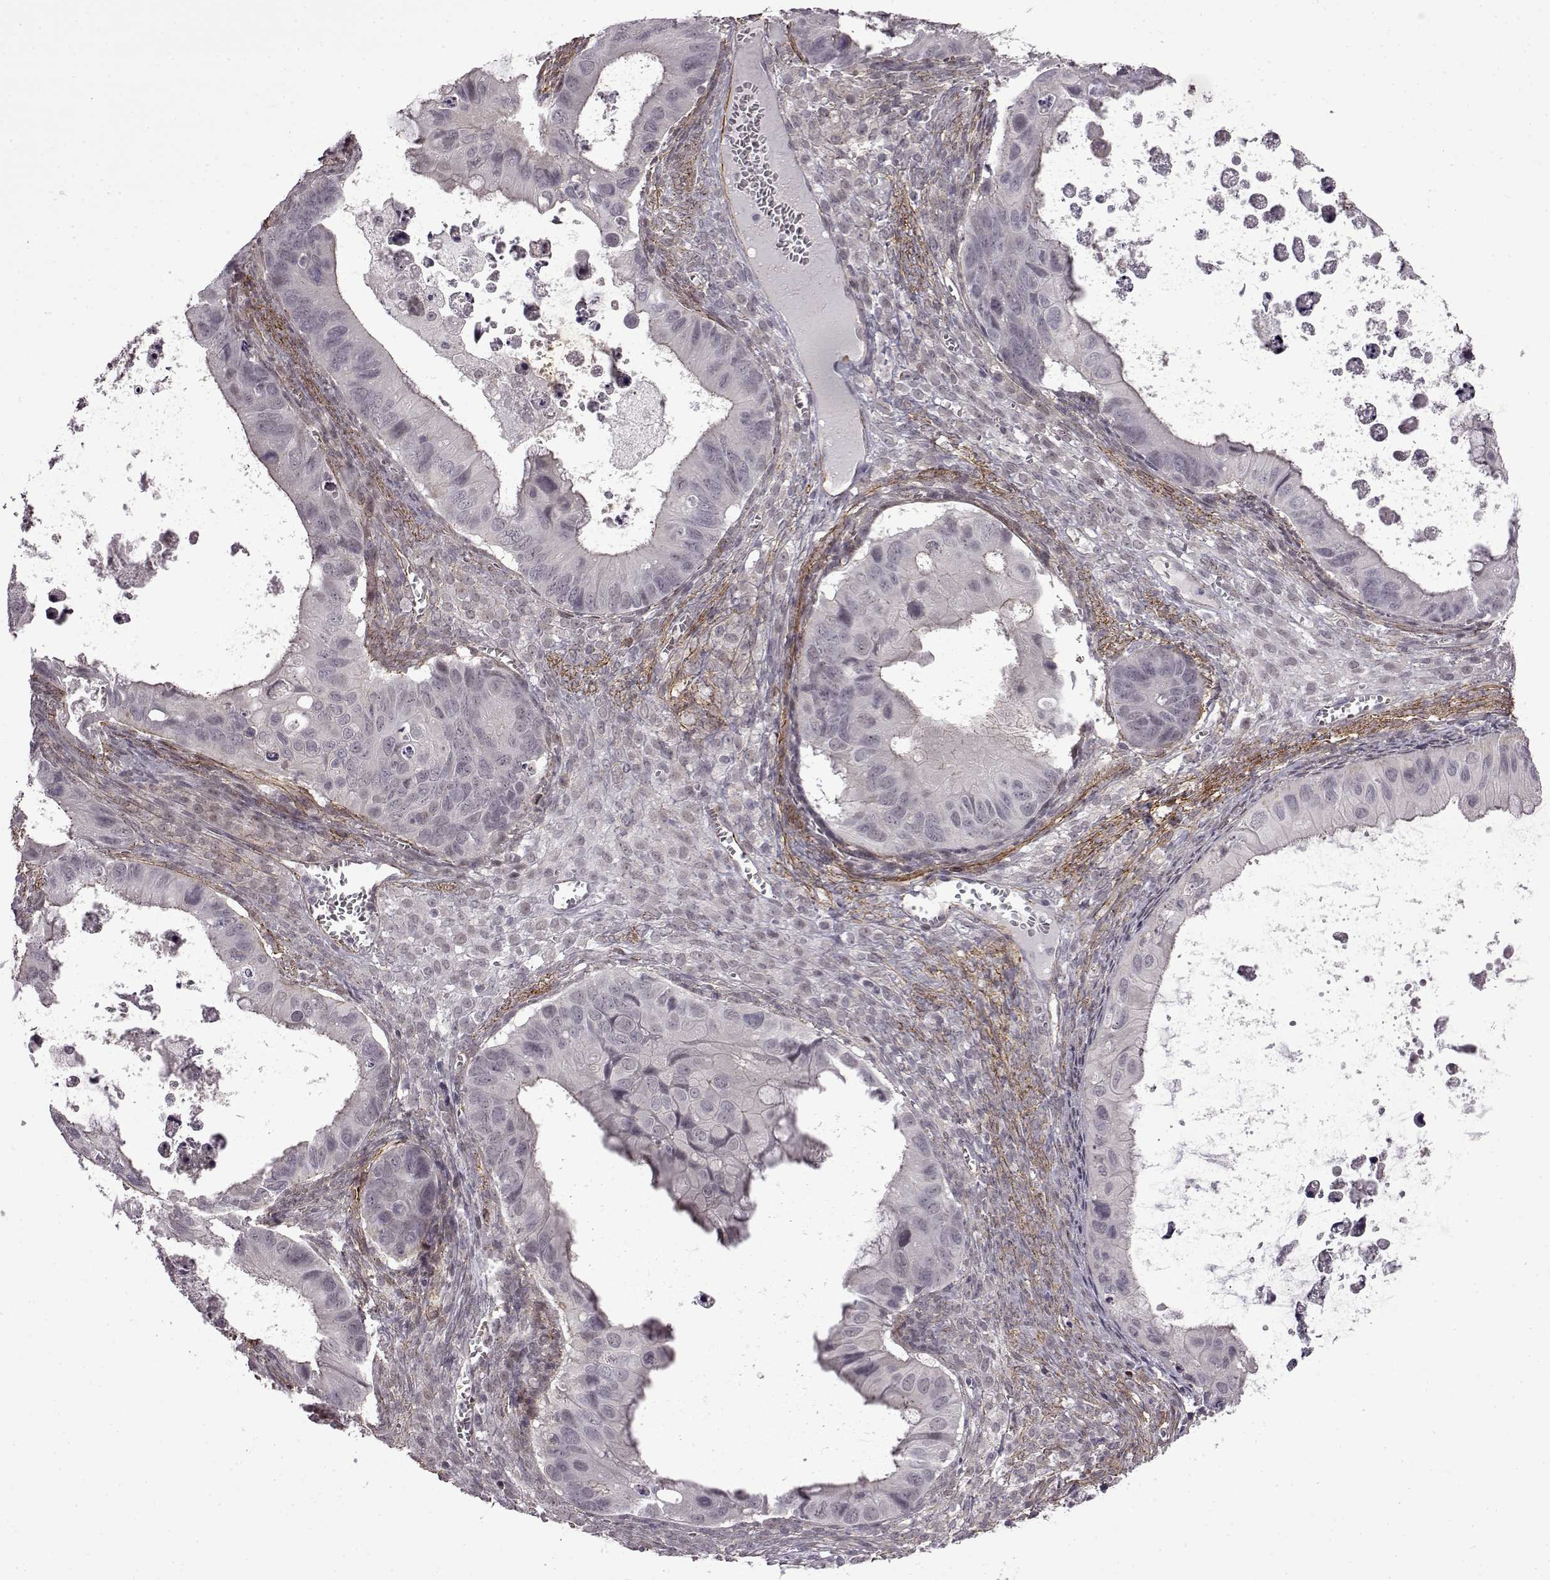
{"staining": {"intensity": "negative", "quantity": "none", "location": "none"}, "tissue": "ovarian cancer", "cell_type": "Tumor cells", "image_type": "cancer", "snomed": [{"axis": "morphology", "description": "Cystadenocarcinoma, mucinous, NOS"}, {"axis": "topography", "description": "Ovary"}], "caption": "Tumor cells show no significant staining in ovarian cancer.", "gene": "SYNPO2", "patient": {"sex": "female", "age": 64}}